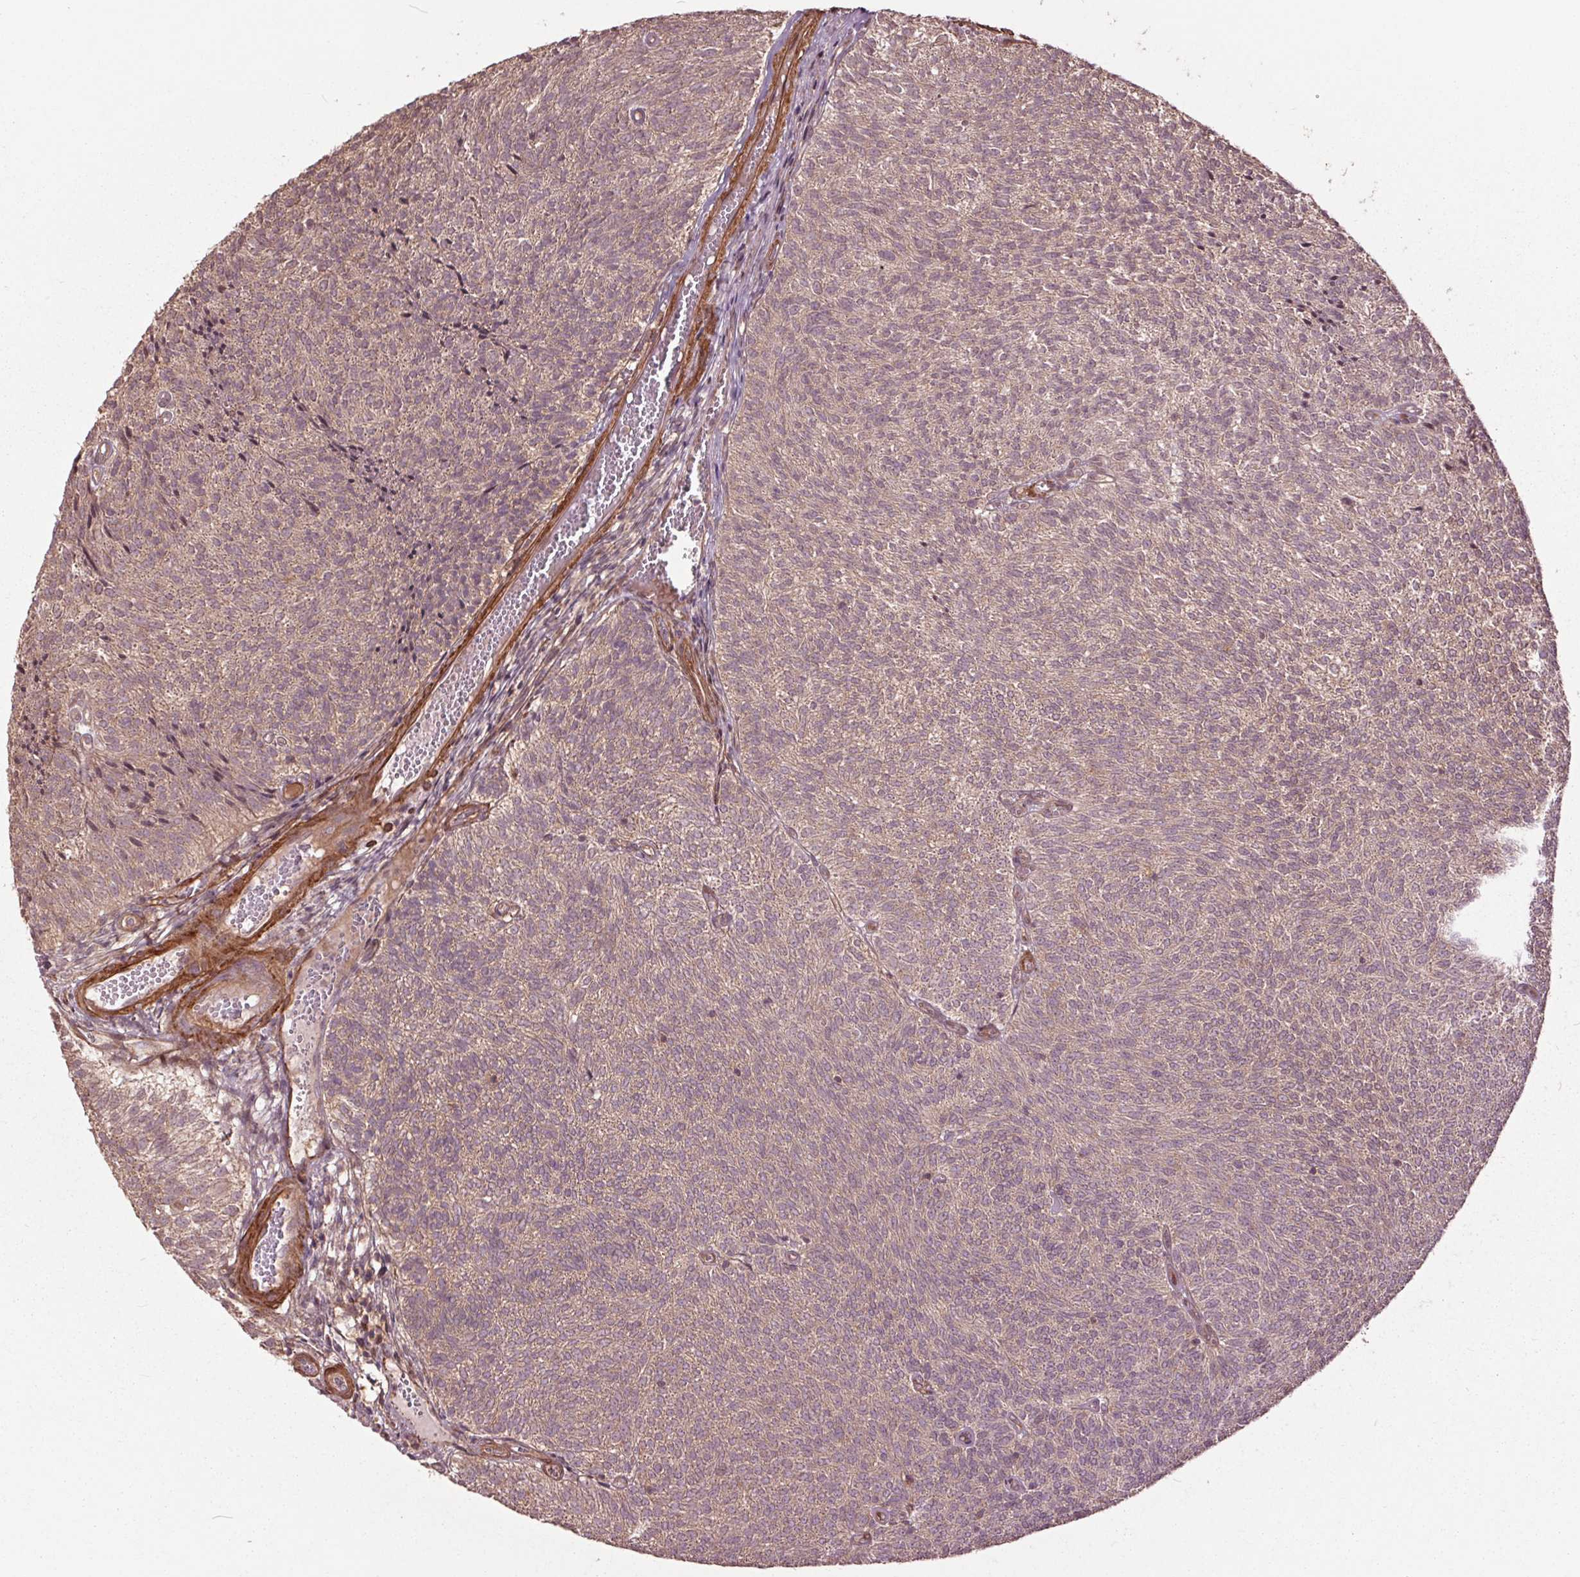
{"staining": {"intensity": "moderate", "quantity": ">75%", "location": "cytoplasmic/membranous,nuclear"}, "tissue": "urothelial cancer", "cell_type": "Tumor cells", "image_type": "cancer", "snomed": [{"axis": "morphology", "description": "Urothelial carcinoma, Low grade"}, {"axis": "topography", "description": "Urinary bladder"}], "caption": "Human low-grade urothelial carcinoma stained with a protein marker reveals moderate staining in tumor cells.", "gene": "CEP95", "patient": {"sex": "male", "age": 77}}